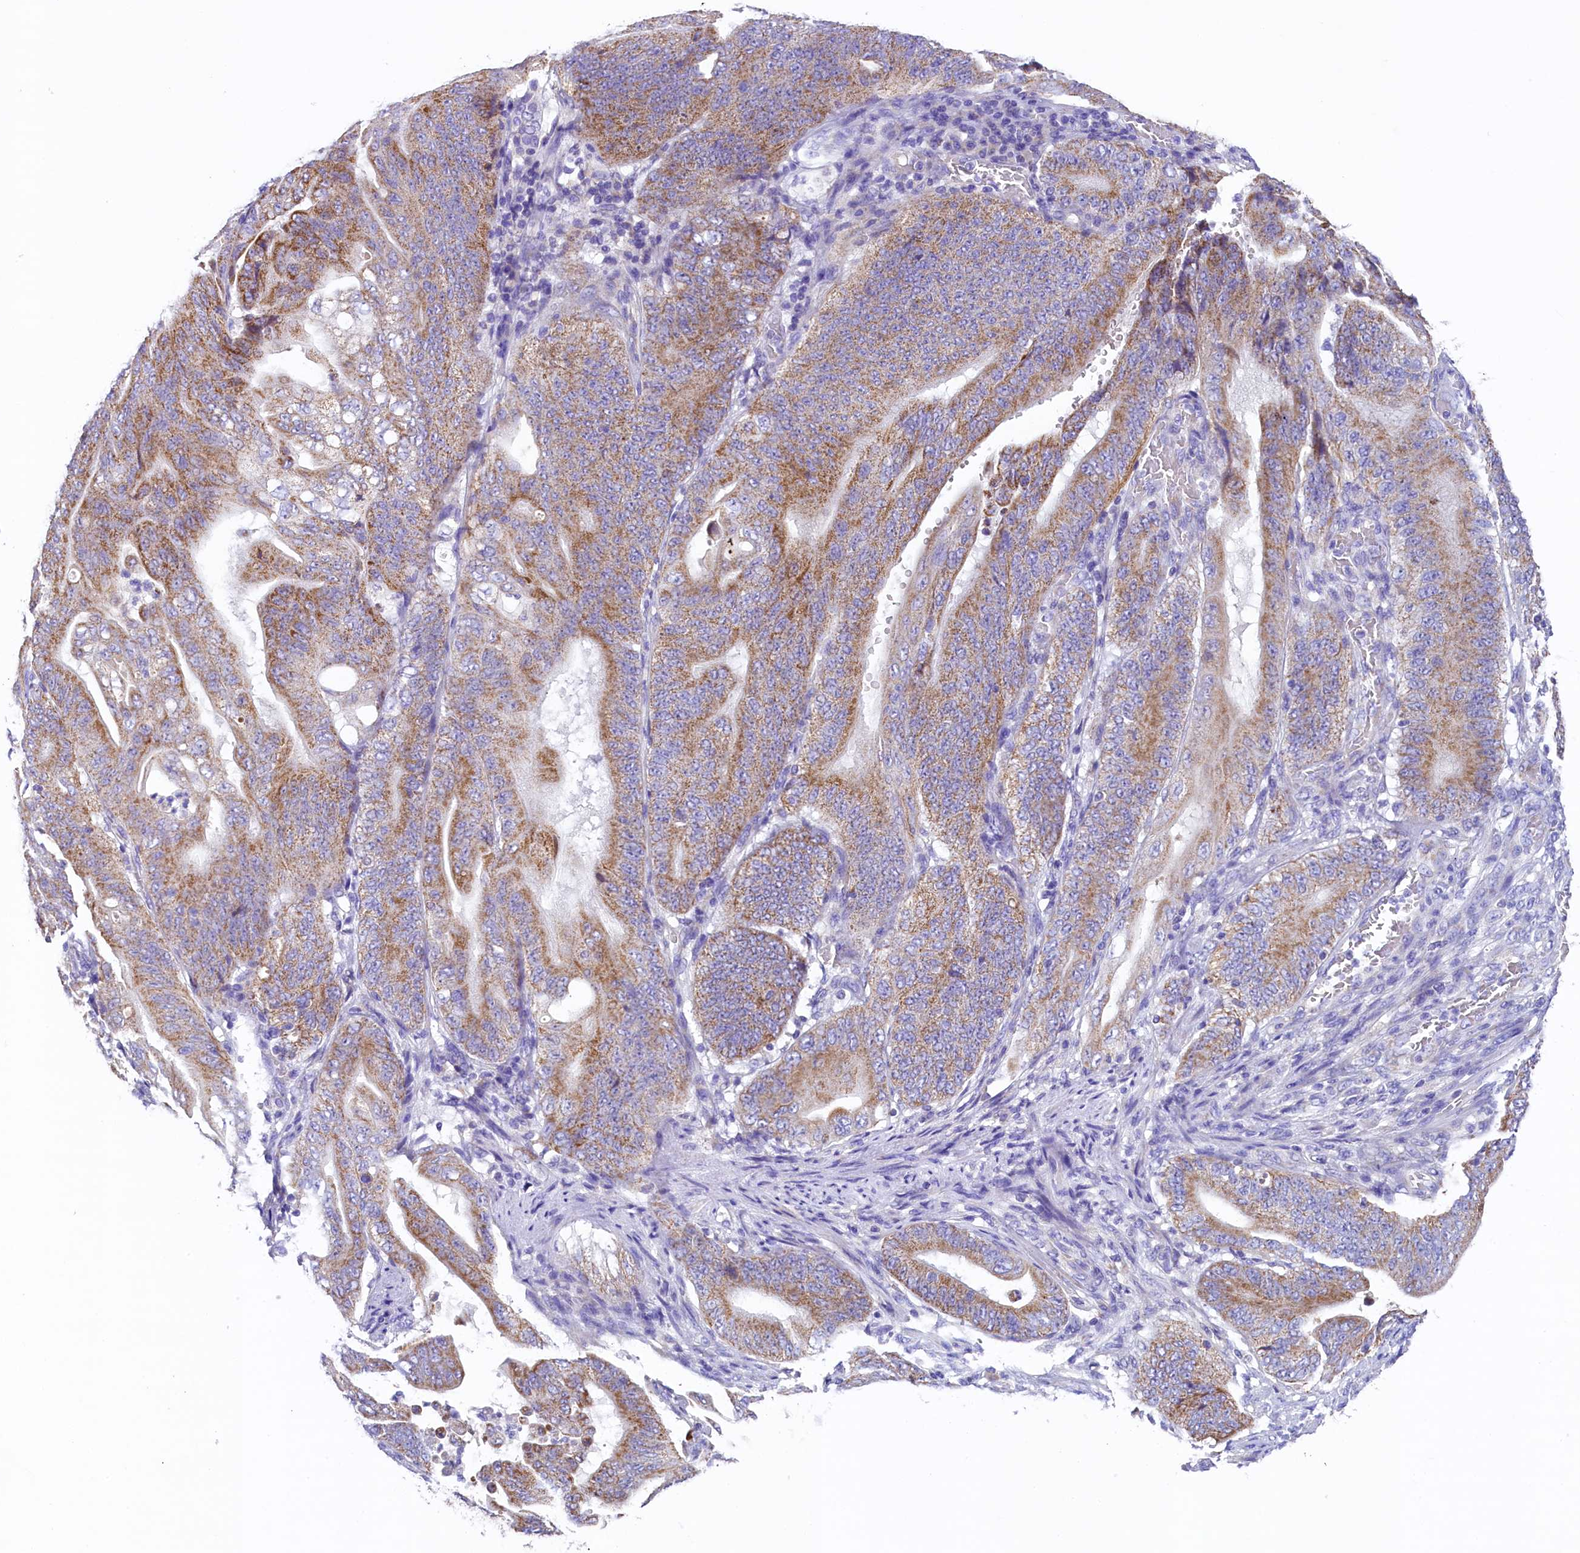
{"staining": {"intensity": "moderate", "quantity": ">75%", "location": "cytoplasmic/membranous"}, "tissue": "stomach cancer", "cell_type": "Tumor cells", "image_type": "cancer", "snomed": [{"axis": "morphology", "description": "Adenocarcinoma, NOS"}, {"axis": "topography", "description": "Stomach"}], "caption": "Immunohistochemical staining of stomach adenocarcinoma demonstrates medium levels of moderate cytoplasmic/membranous positivity in about >75% of tumor cells.", "gene": "PMPCB", "patient": {"sex": "female", "age": 73}}